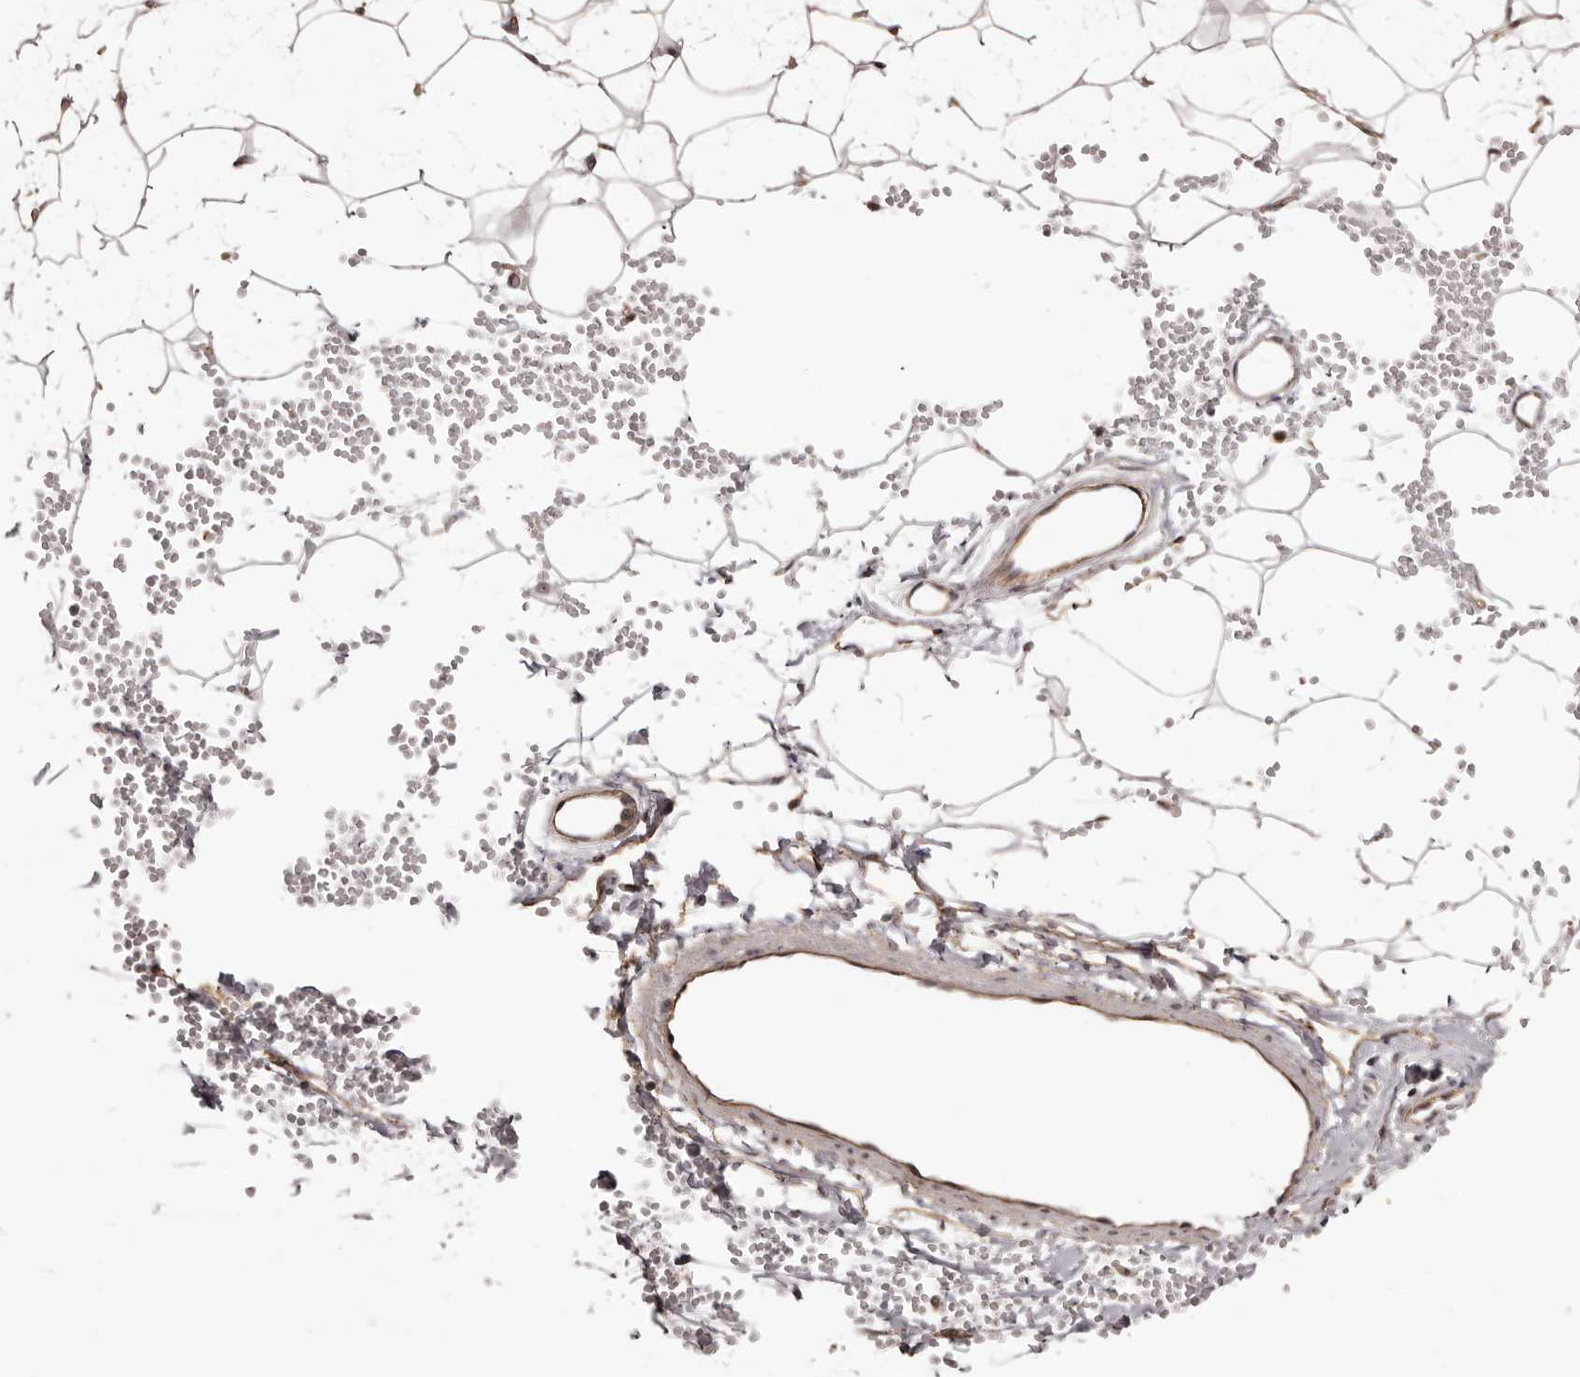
{"staining": {"intensity": "moderate", "quantity": "25%-75%", "location": "cytoplasmic/membranous,nuclear"}, "tissue": "adipose tissue", "cell_type": "Adipocytes", "image_type": "normal", "snomed": [{"axis": "morphology", "description": "Normal tissue, NOS"}, {"axis": "topography", "description": "Breast"}], "caption": "Protein analysis of normal adipose tissue reveals moderate cytoplasmic/membranous,nuclear staining in approximately 25%-75% of adipocytes.", "gene": "NOL12", "patient": {"sex": "female", "age": 23}}